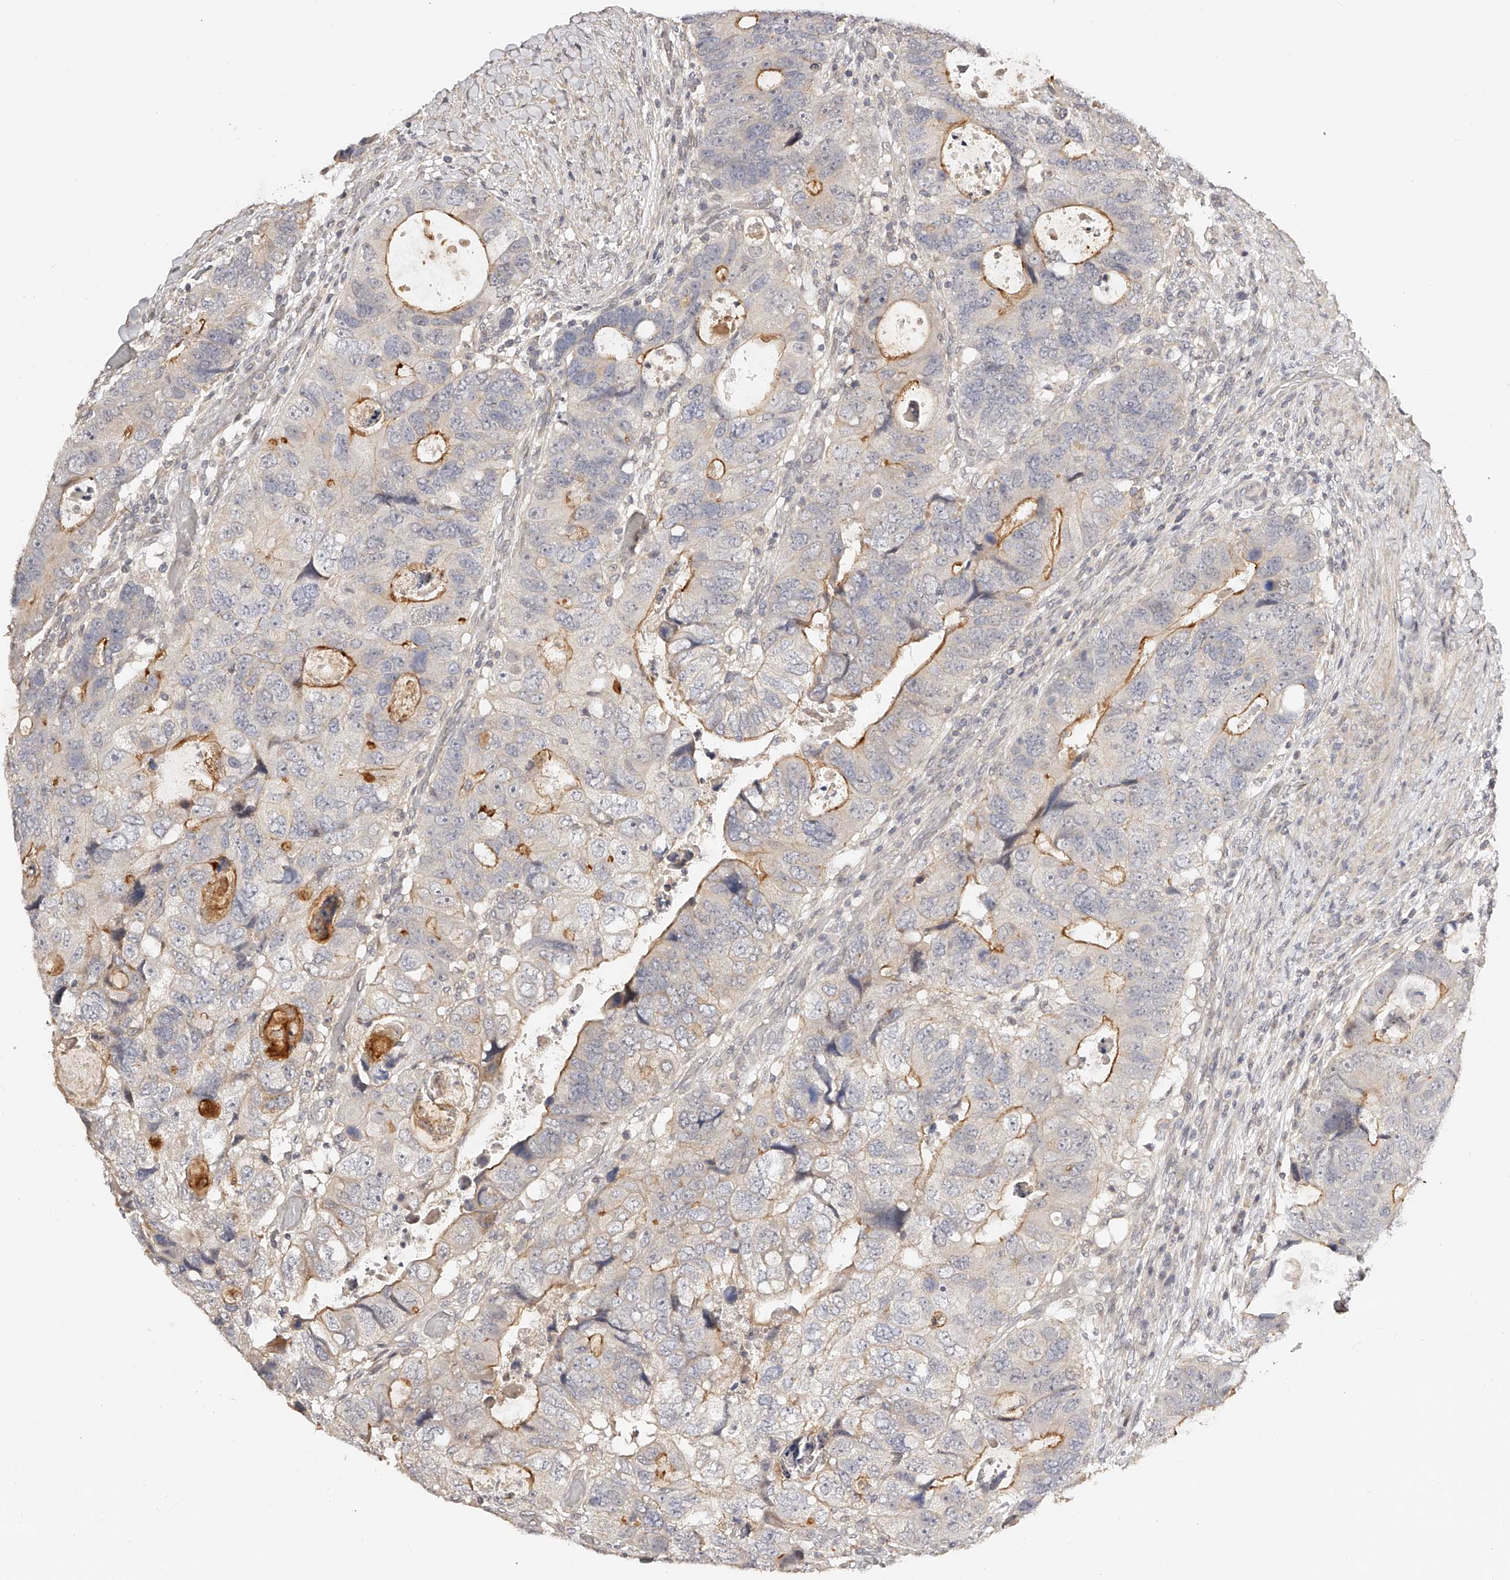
{"staining": {"intensity": "moderate", "quantity": "<25%", "location": "cytoplasmic/membranous"}, "tissue": "colorectal cancer", "cell_type": "Tumor cells", "image_type": "cancer", "snomed": [{"axis": "morphology", "description": "Adenocarcinoma, NOS"}, {"axis": "topography", "description": "Rectum"}], "caption": "Immunohistochemical staining of adenocarcinoma (colorectal) demonstrates low levels of moderate cytoplasmic/membranous protein expression in approximately <25% of tumor cells.", "gene": "ZNF789", "patient": {"sex": "male", "age": 59}}